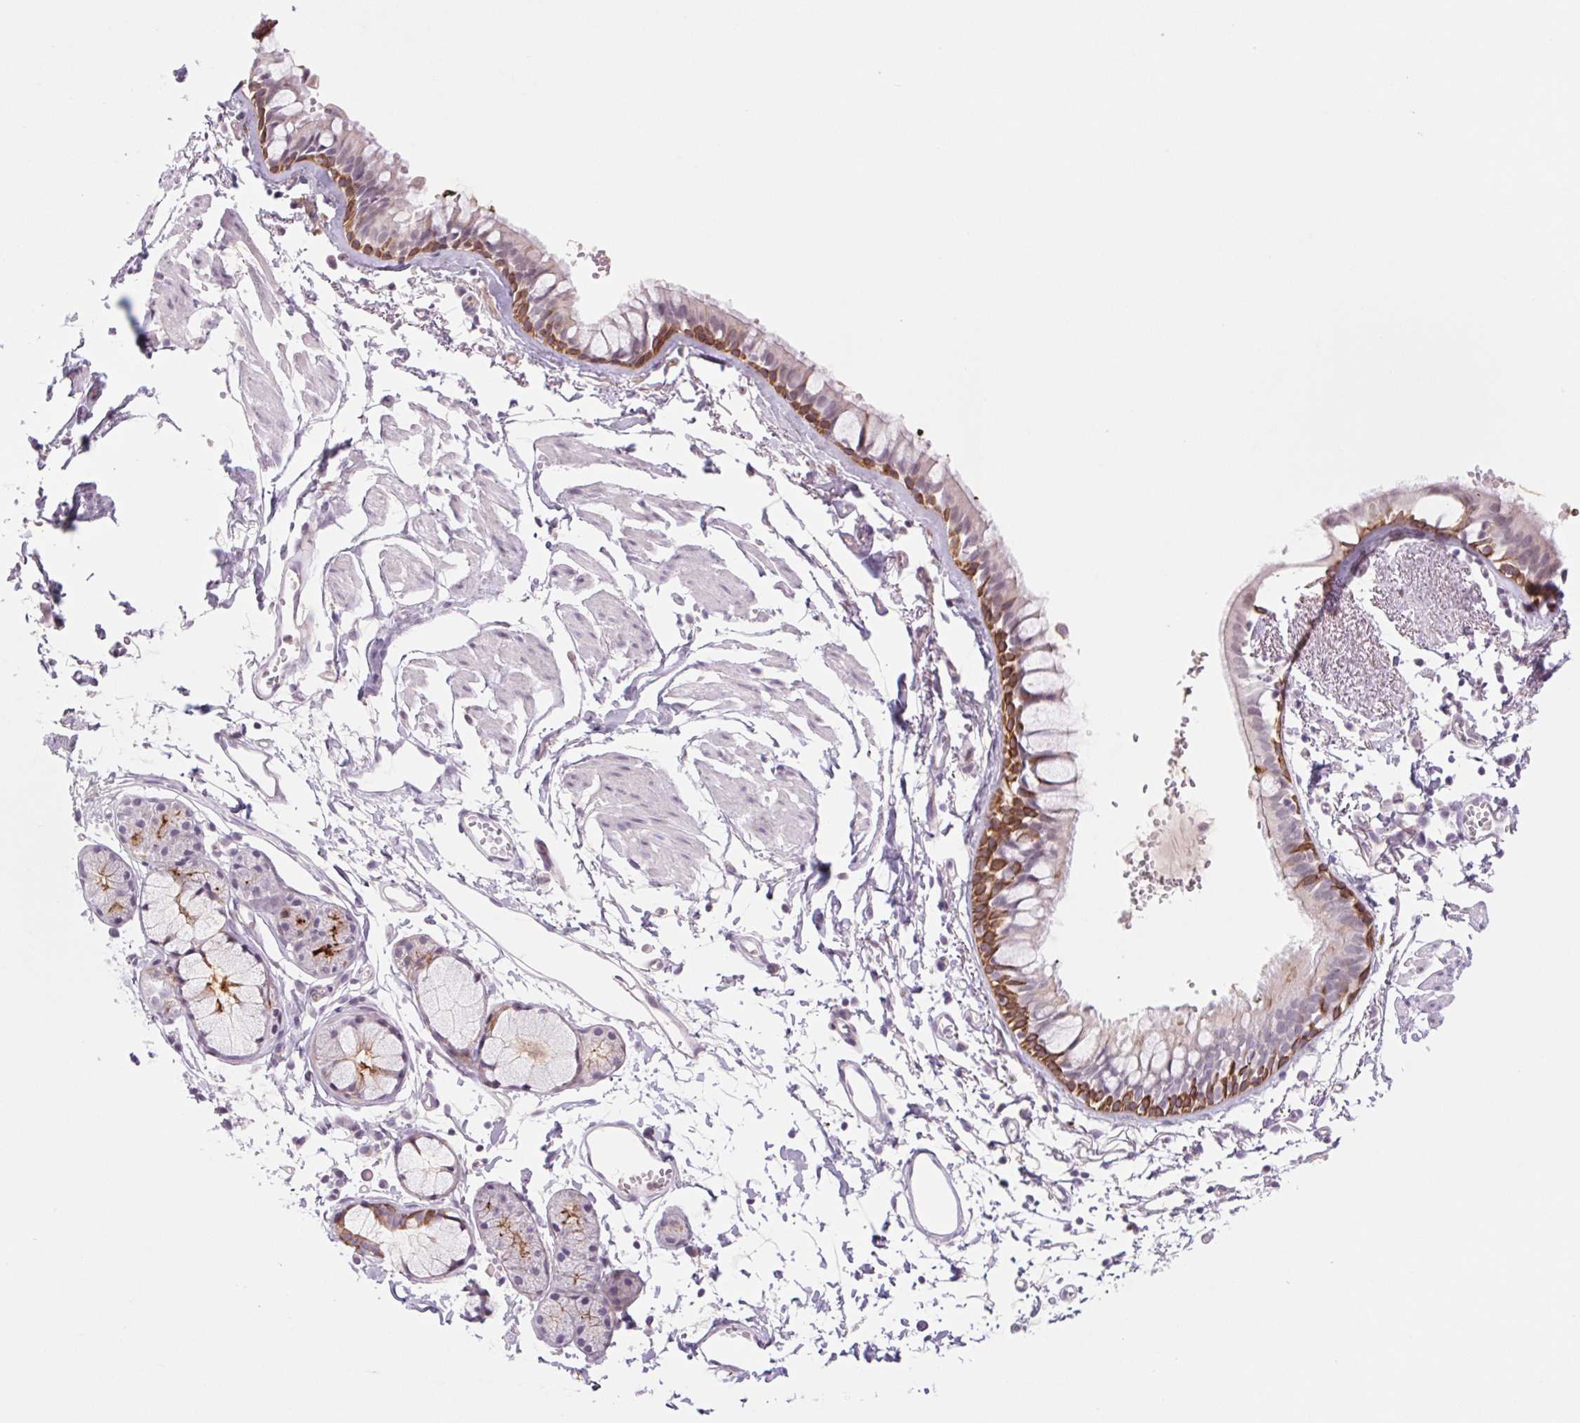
{"staining": {"intensity": "strong", "quantity": "25%-75%", "location": "cytoplasmic/membranous"}, "tissue": "bronchus", "cell_type": "Respiratory epithelial cells", "image_type": "normal", "snomed": [{"axis": "morphology", "description": "Normal tissue, NOS"}, {"axis": "topography", "description": "Cartilage tissue"}, {"axis": "topography", "description": "Bronchus"}], "caption": "A high-resolution image shows IHC staining of unremarkable bronchus, which displays strong cytoplasmic/membranous expression in about 25%-75% of respiratory epithelial cells.", "gene": "KRT1", "patient": {"sex": "female", "age": 59}}